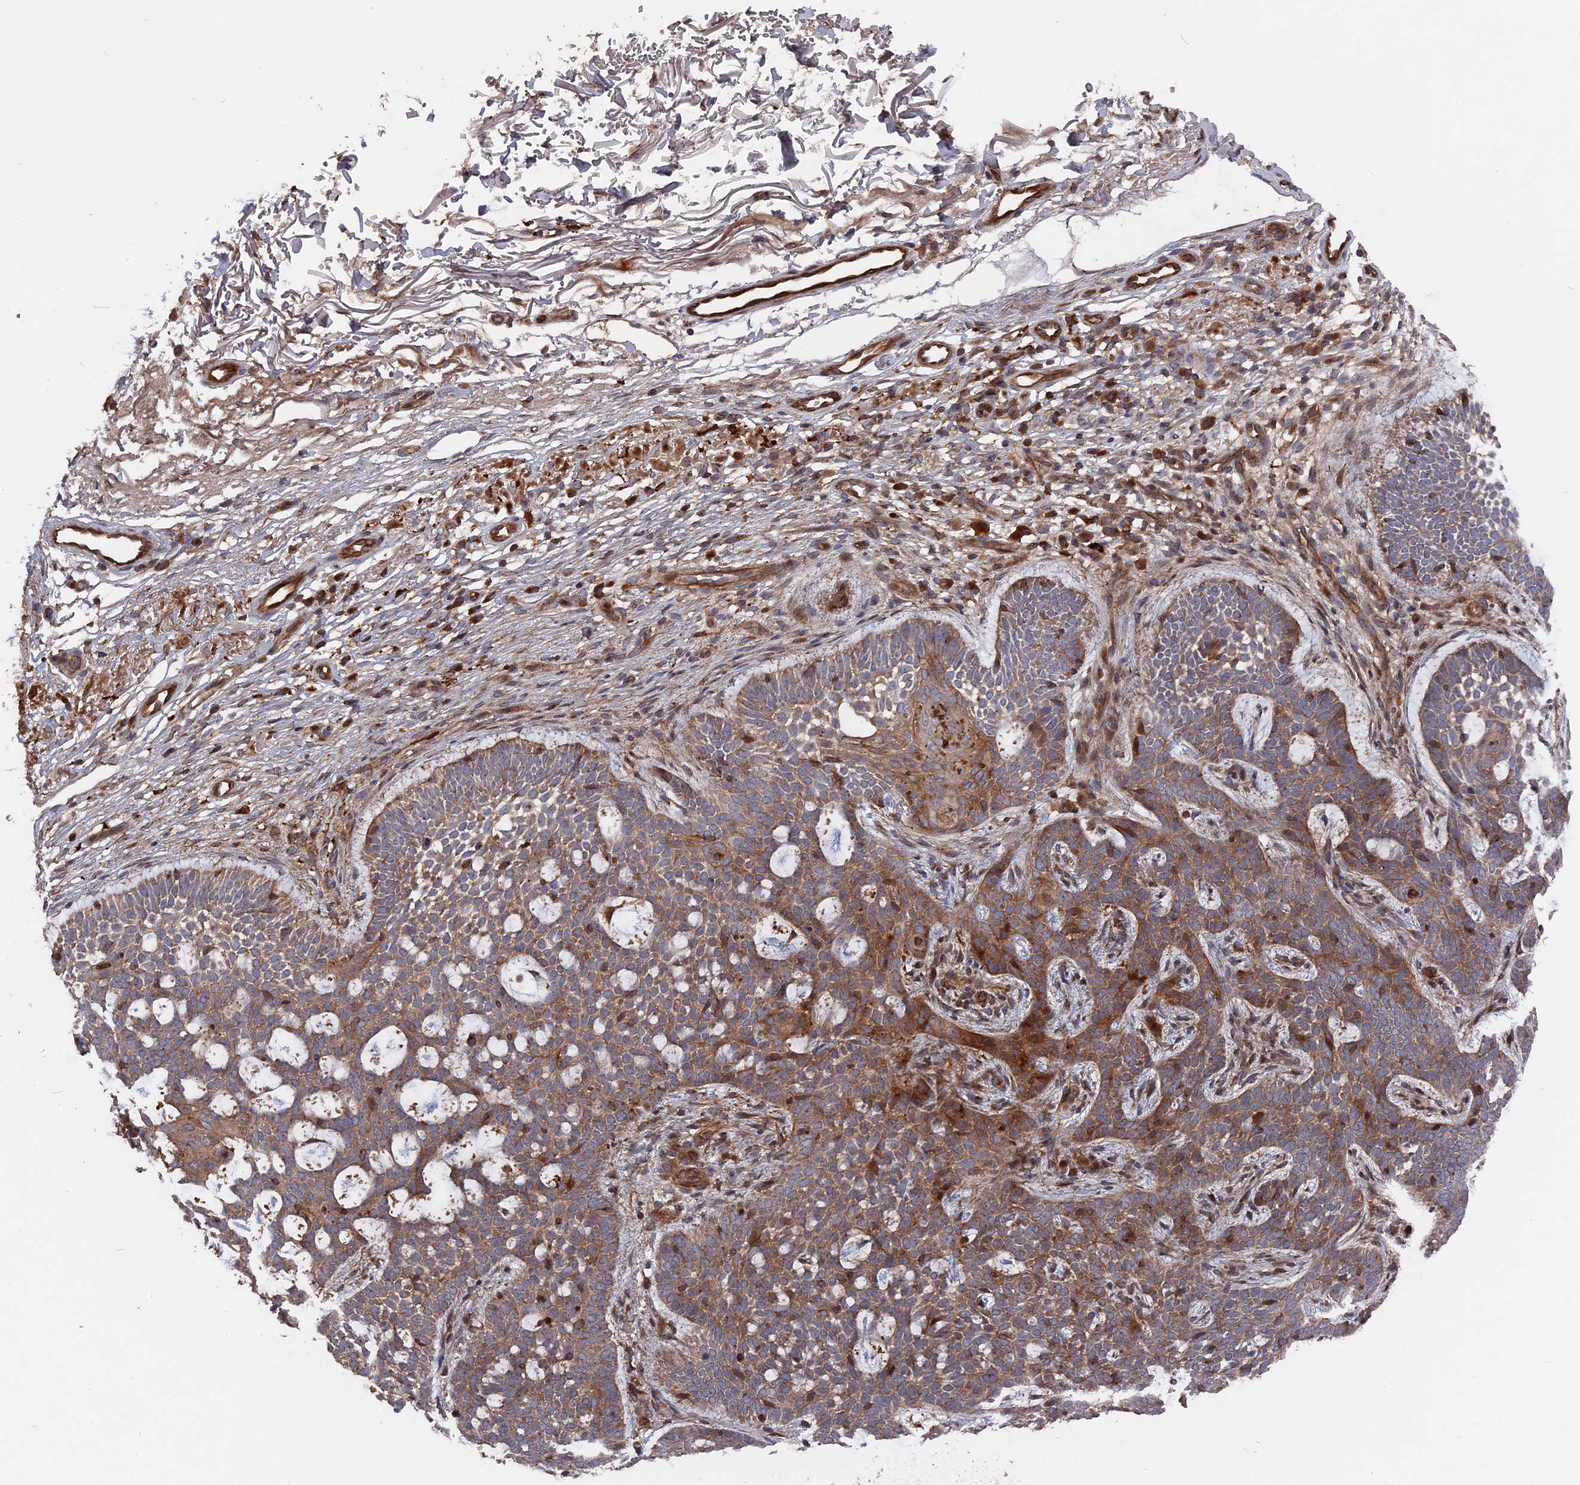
{"staining": {"intensity": "weak", "quantity": ">75%", "location": "cytoplasmic/membranous"}, "tissue": "skin cancer", "cell_type": "Tumor cells", "image_type": "cancer", "snomed": [{"axis": "morphology", "description": "Basal cell carcinoma"}, {"axis": "topography", "description": "Skin"}], "caption": "High-magnification brightfield microscopy of basal cell carcinoma (skin) stained with DAB (brown) and counterstained with hematoxylin (blue). tumor cells exhibit weak cytoplasmic/membranous expression is present in approximately>75% of cells.", "gene": "DEF8", "patient": {"sex": "male", "age": 85}}